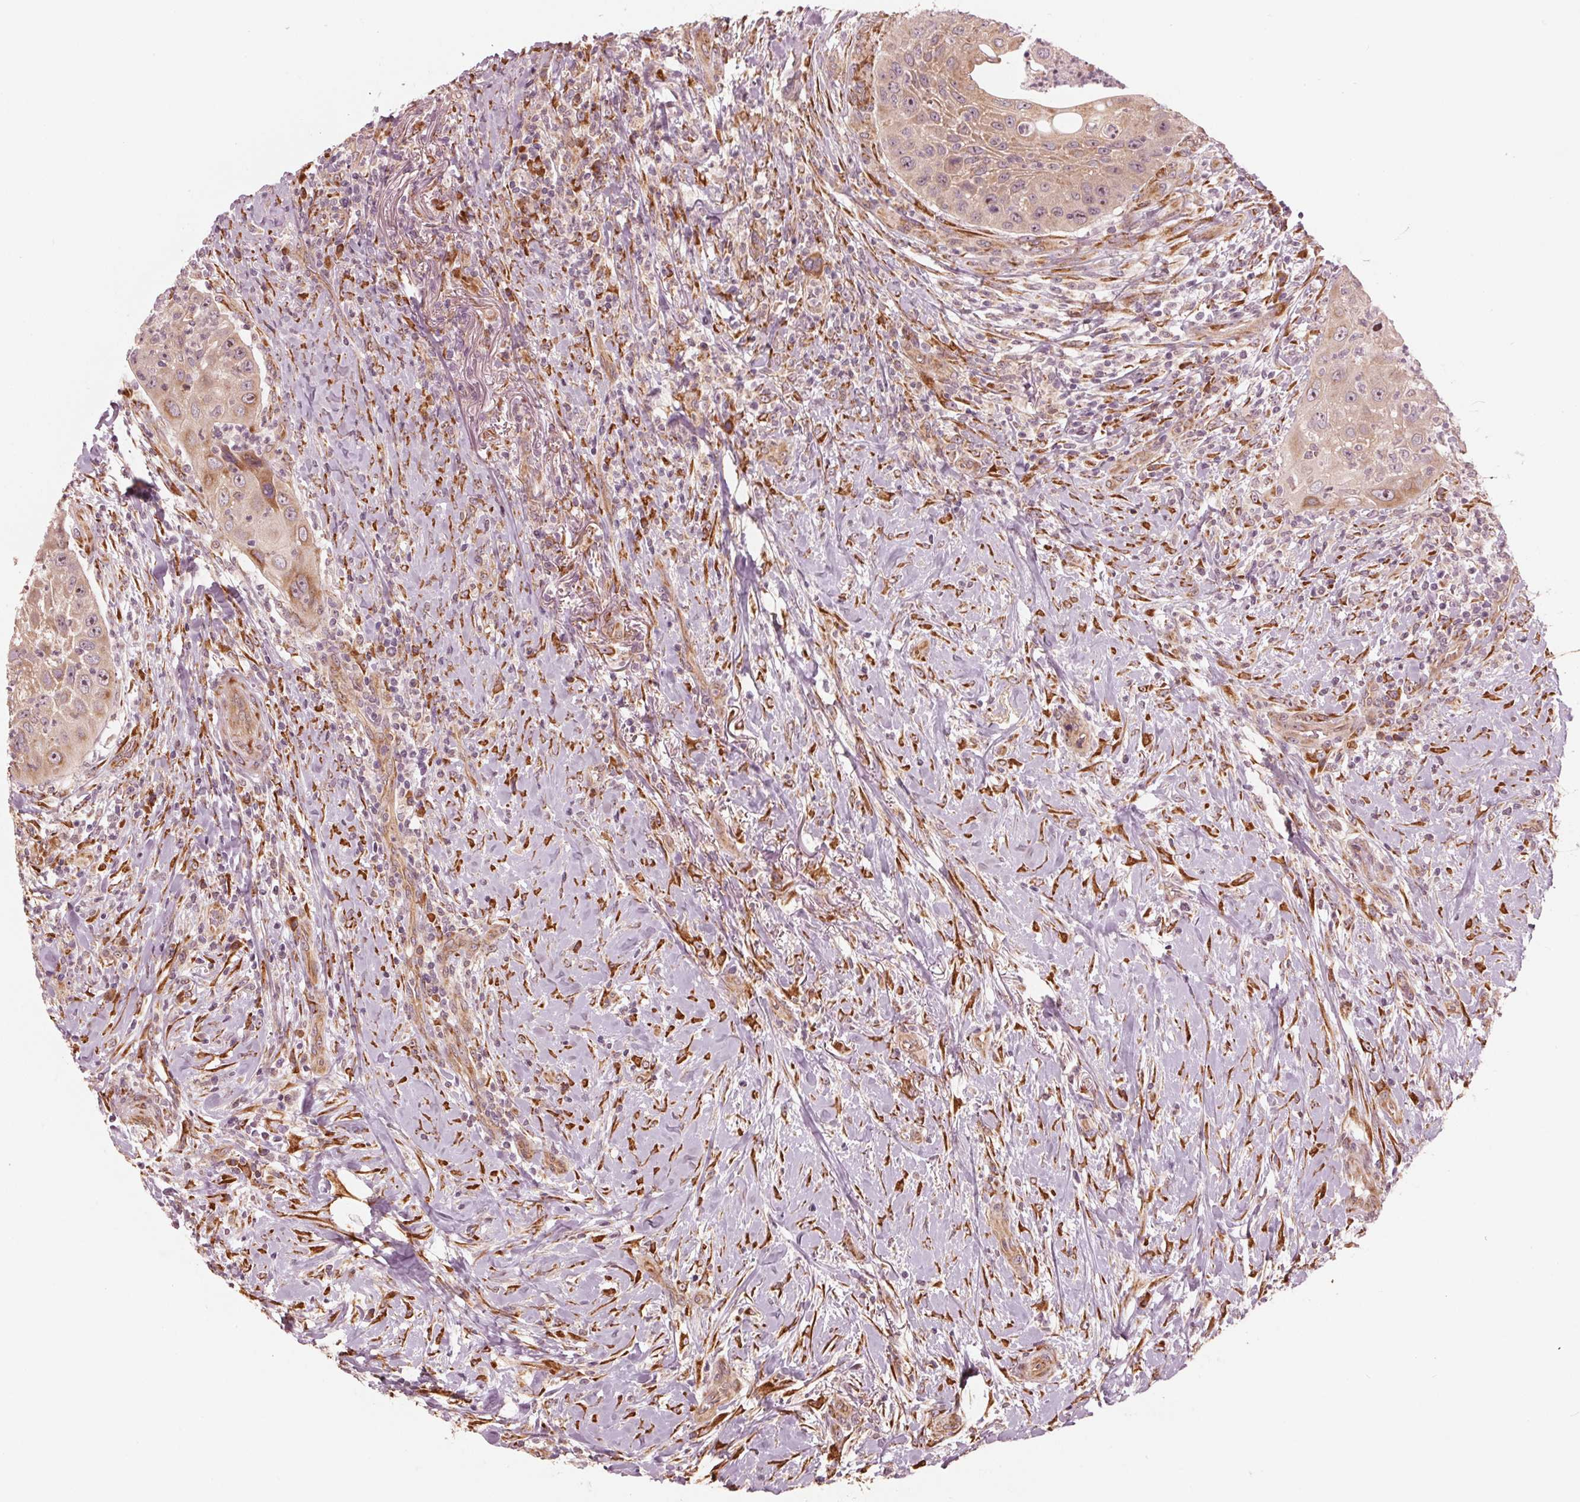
{"staining": {"intensity": "weak", "quantity": ">75%", "location": "cytoplasmic/membranous"}, "tissue": "head and neck cancer", "cell_type": "Tumor cells", "image_type": "cancer", "snomed": [{"axis": "morphology", "description": "Squamous cell carcinoma, NOS"}, {"axis": "topography", "description": "Head-Neck"}], "caption": "DAB immunohistochemical staining of human head and neck cancer exhibits weak cytoplasmic/membranous protein positivity in about >75% of tumor cells. The staining was performed using DAB to visualize the protein expression in brown, while the nuclei were stained in blue with hematoxylin (Magnification: 20x).", "gene": "CMIP", "patient": {"sex": "male", "age": 69}}